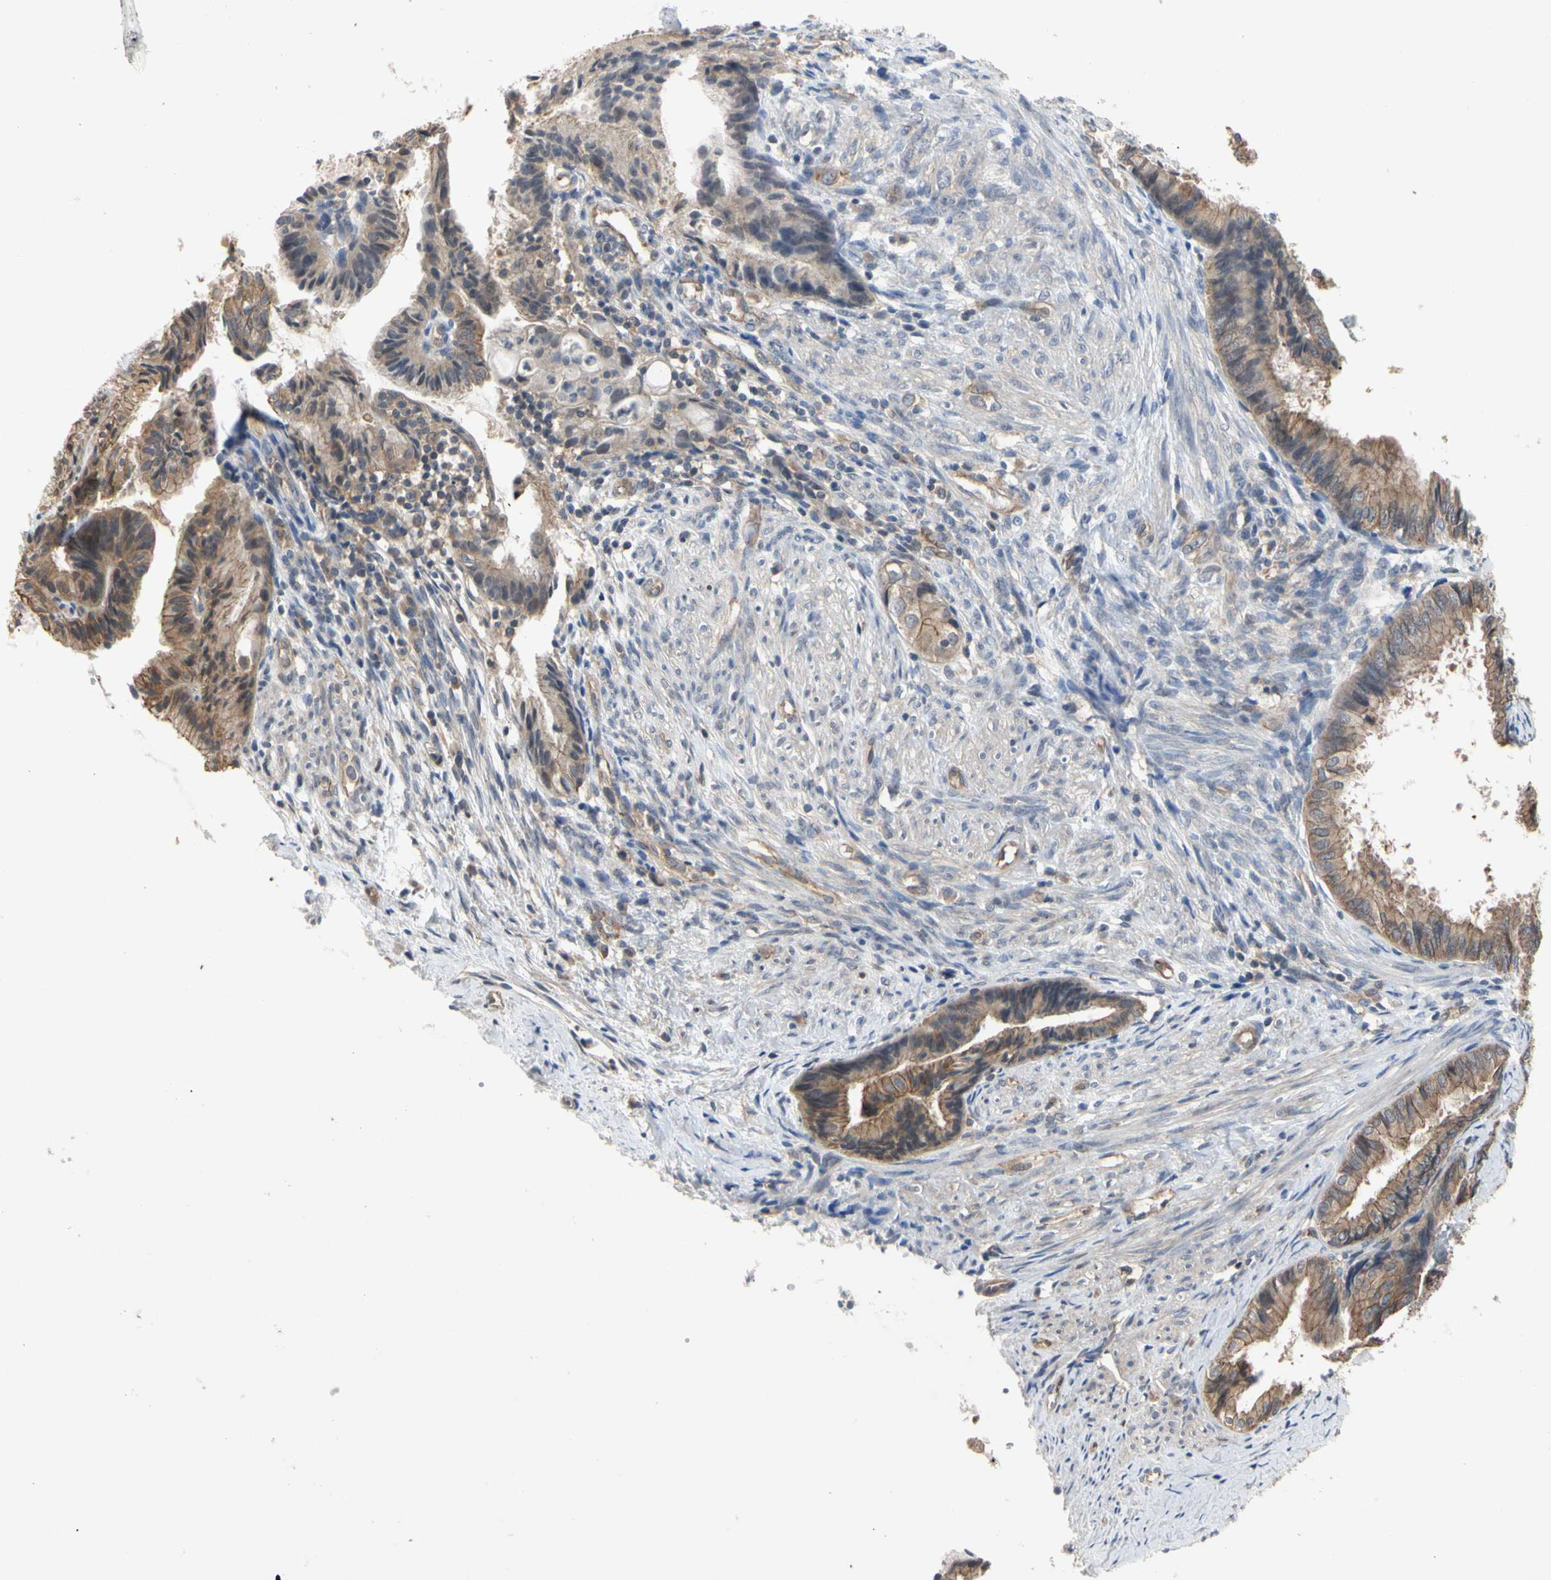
{"staining": {"intensity": "moderate", "quantity": ">75%", "location": "cytoplasmic/membranous"}, "tissue": "endometrial cancer", "cell_type": "Tumor cells", "image_type": "cancer", "snomed": [{"axis": "morphology", "description": "Adenocarcinoma, NOS"}, {"axis": "topography", "description": "Endometrium"}], "caption": "This is a micrograph of IHC staining of endometrial adenocarcinoma, which shows moderate staining in the cytoplasmic/membranous of tumor cells.", "gene": "DPP8", "patient": {"sex": "female", "age": 86}}